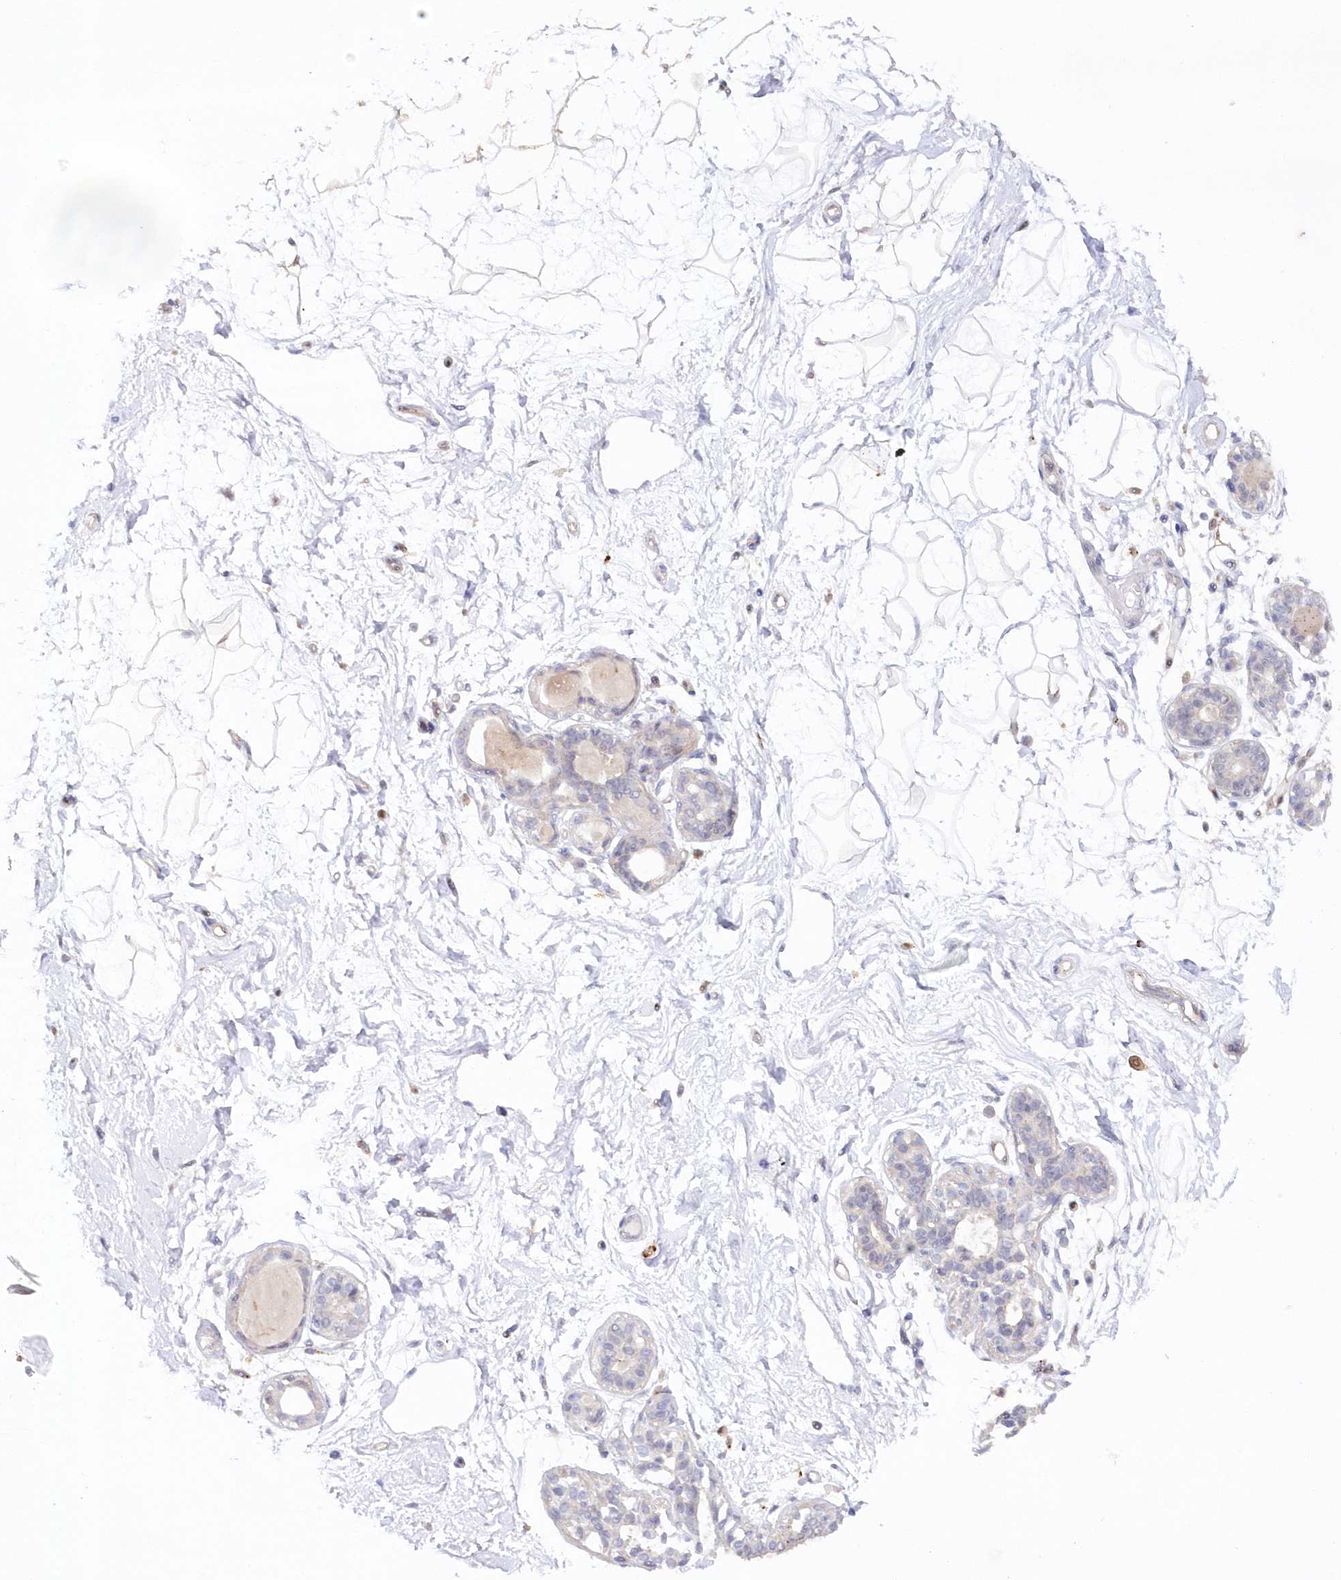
{"staining": {"intensity": "negative", "quantity": "none", "location": "none"}, "tissue": "breast", "cell_type": "Adipocytes", "image_type": "normal", "snomed": [{"axis": "morphology", "description": "Normal tissue, NOS"}, {"axis": "topography", "description": "Breast"}], "caption": "Immunohistochemical staining of unremarkable human breast shows no significant staining in adipocytes.", "gene": "GBE1", "patient": {"sex": "female", "age": 45}}